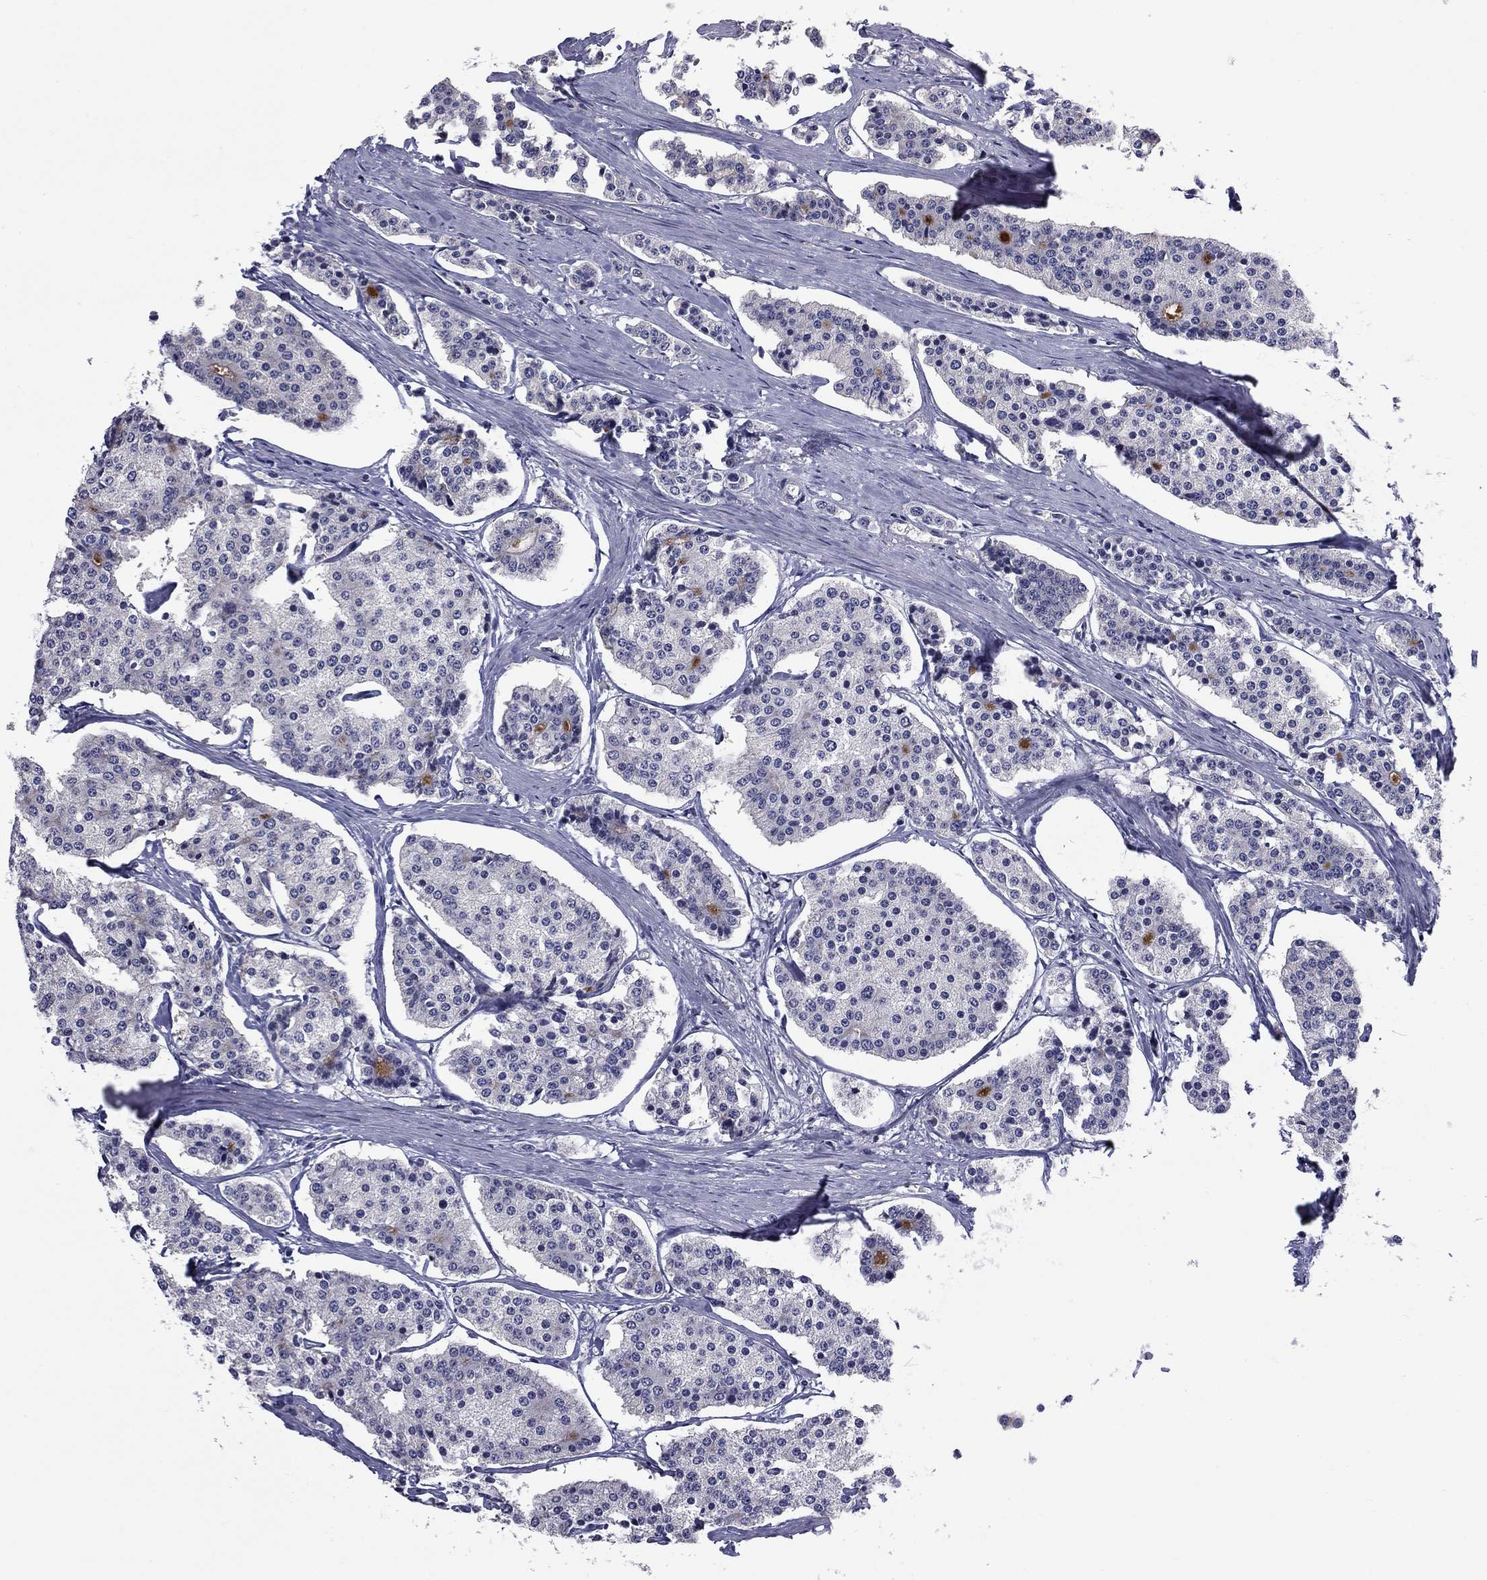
{"staining": {"intensity": "negative", "quantity": "none", "location": "none"}, "tissue": "carcinoid", "cell_type": "Tumor cells", "image_type": "cancer", "snomed": [{"axis": "morphology", "description": "Carcinoid, malignant, NOS"}, {"axis": "topography", "description": "Small intestine"}], "caption": "The histopathology image exhibits no significant positivity in tumor cells of carcinoid.", "gene": "ARHGAP45", "patient": {"sex": "female", "age": 65}}